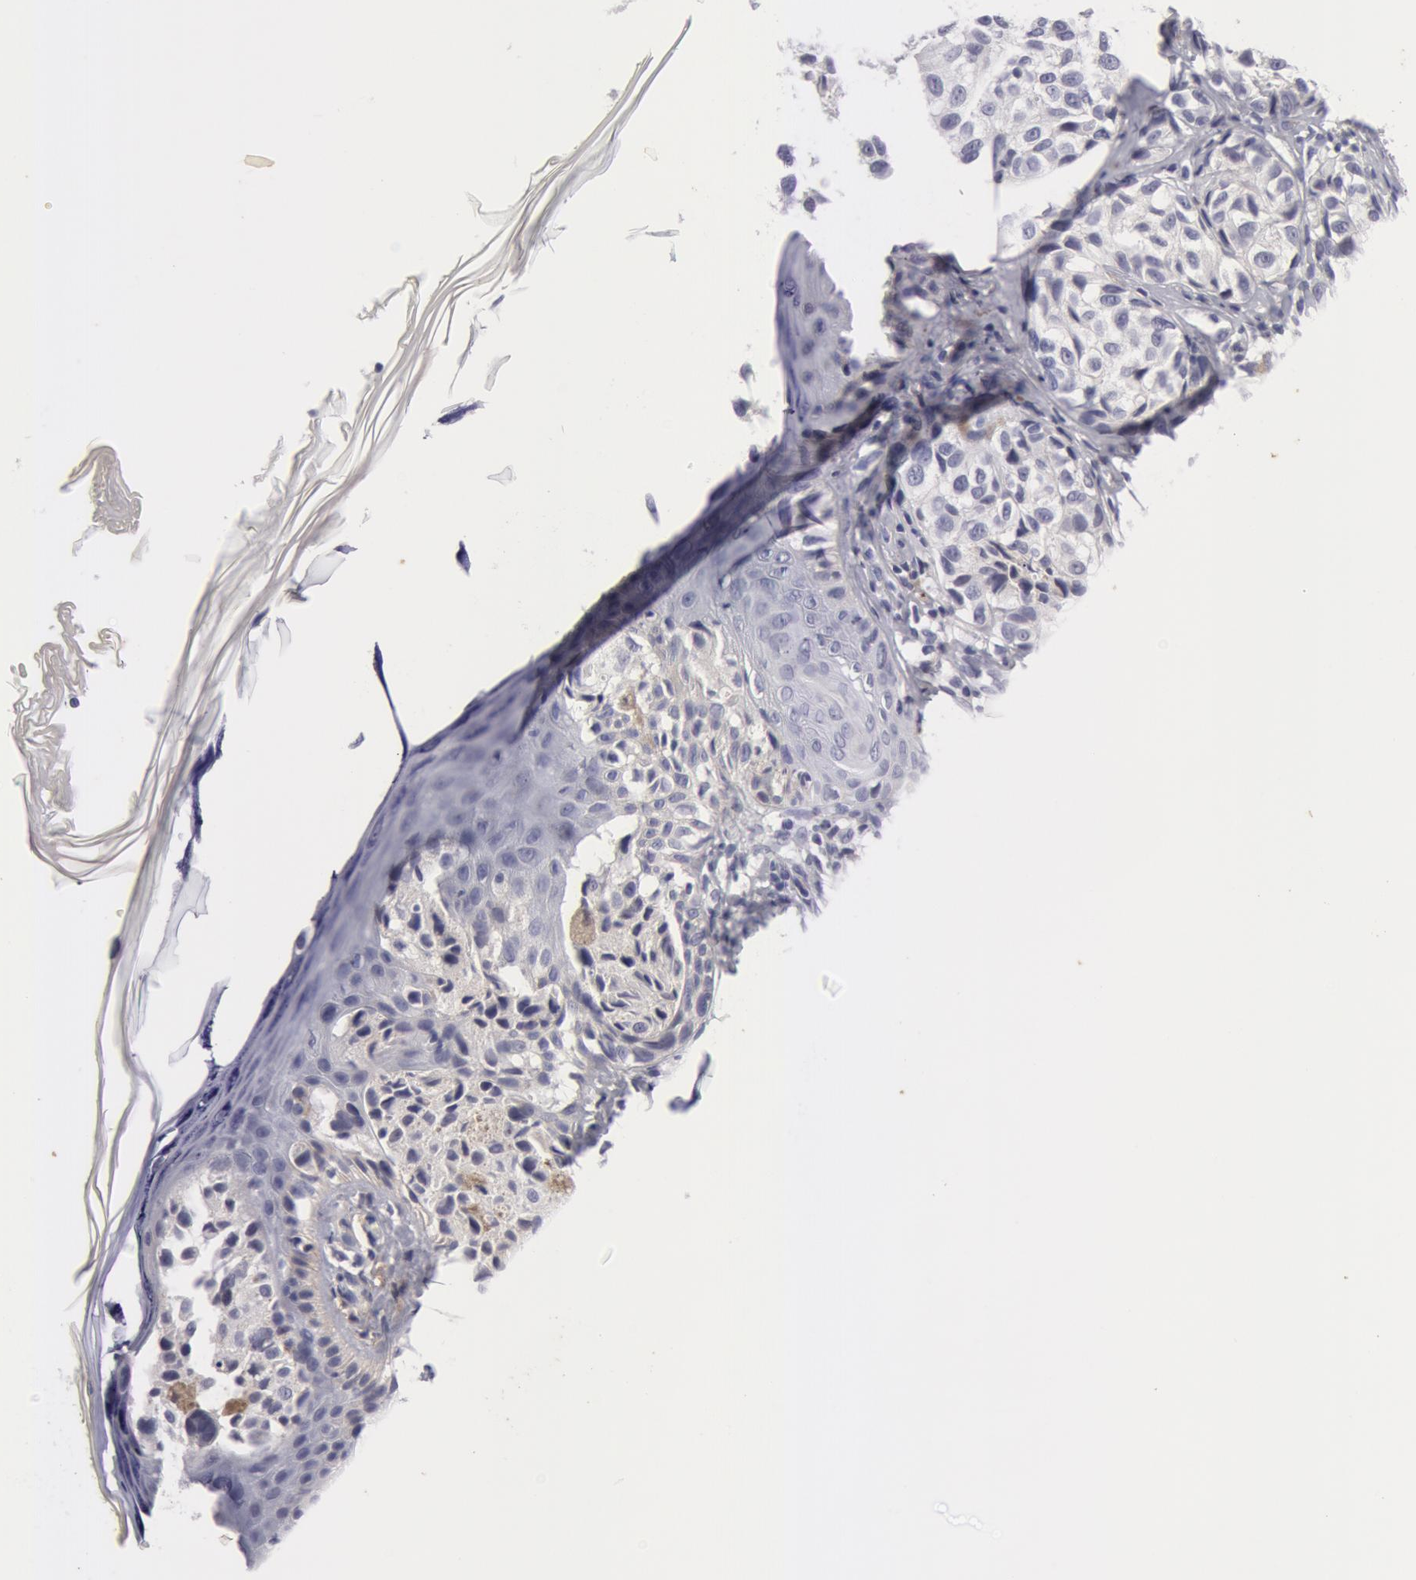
{"staining": {"intensity": "negative", "quantity": "none", "location": "none"}, "tissue": "melanoma", "cell_type": "Tumor cells", "image_type": "cancer", "snomed": [{"axis": "morphology", "description": "Malignant melanoma, NOS"}, {"axis": "topography", "description": "Skin"}], "caption": "Immunohistochemistry (IHC) image of human malignant melanoma stained for a protein (brown), which displays no positivity in tumor cells.", "gene": "NLGN4X", "patient": {"sex": "male", "age": 57}}